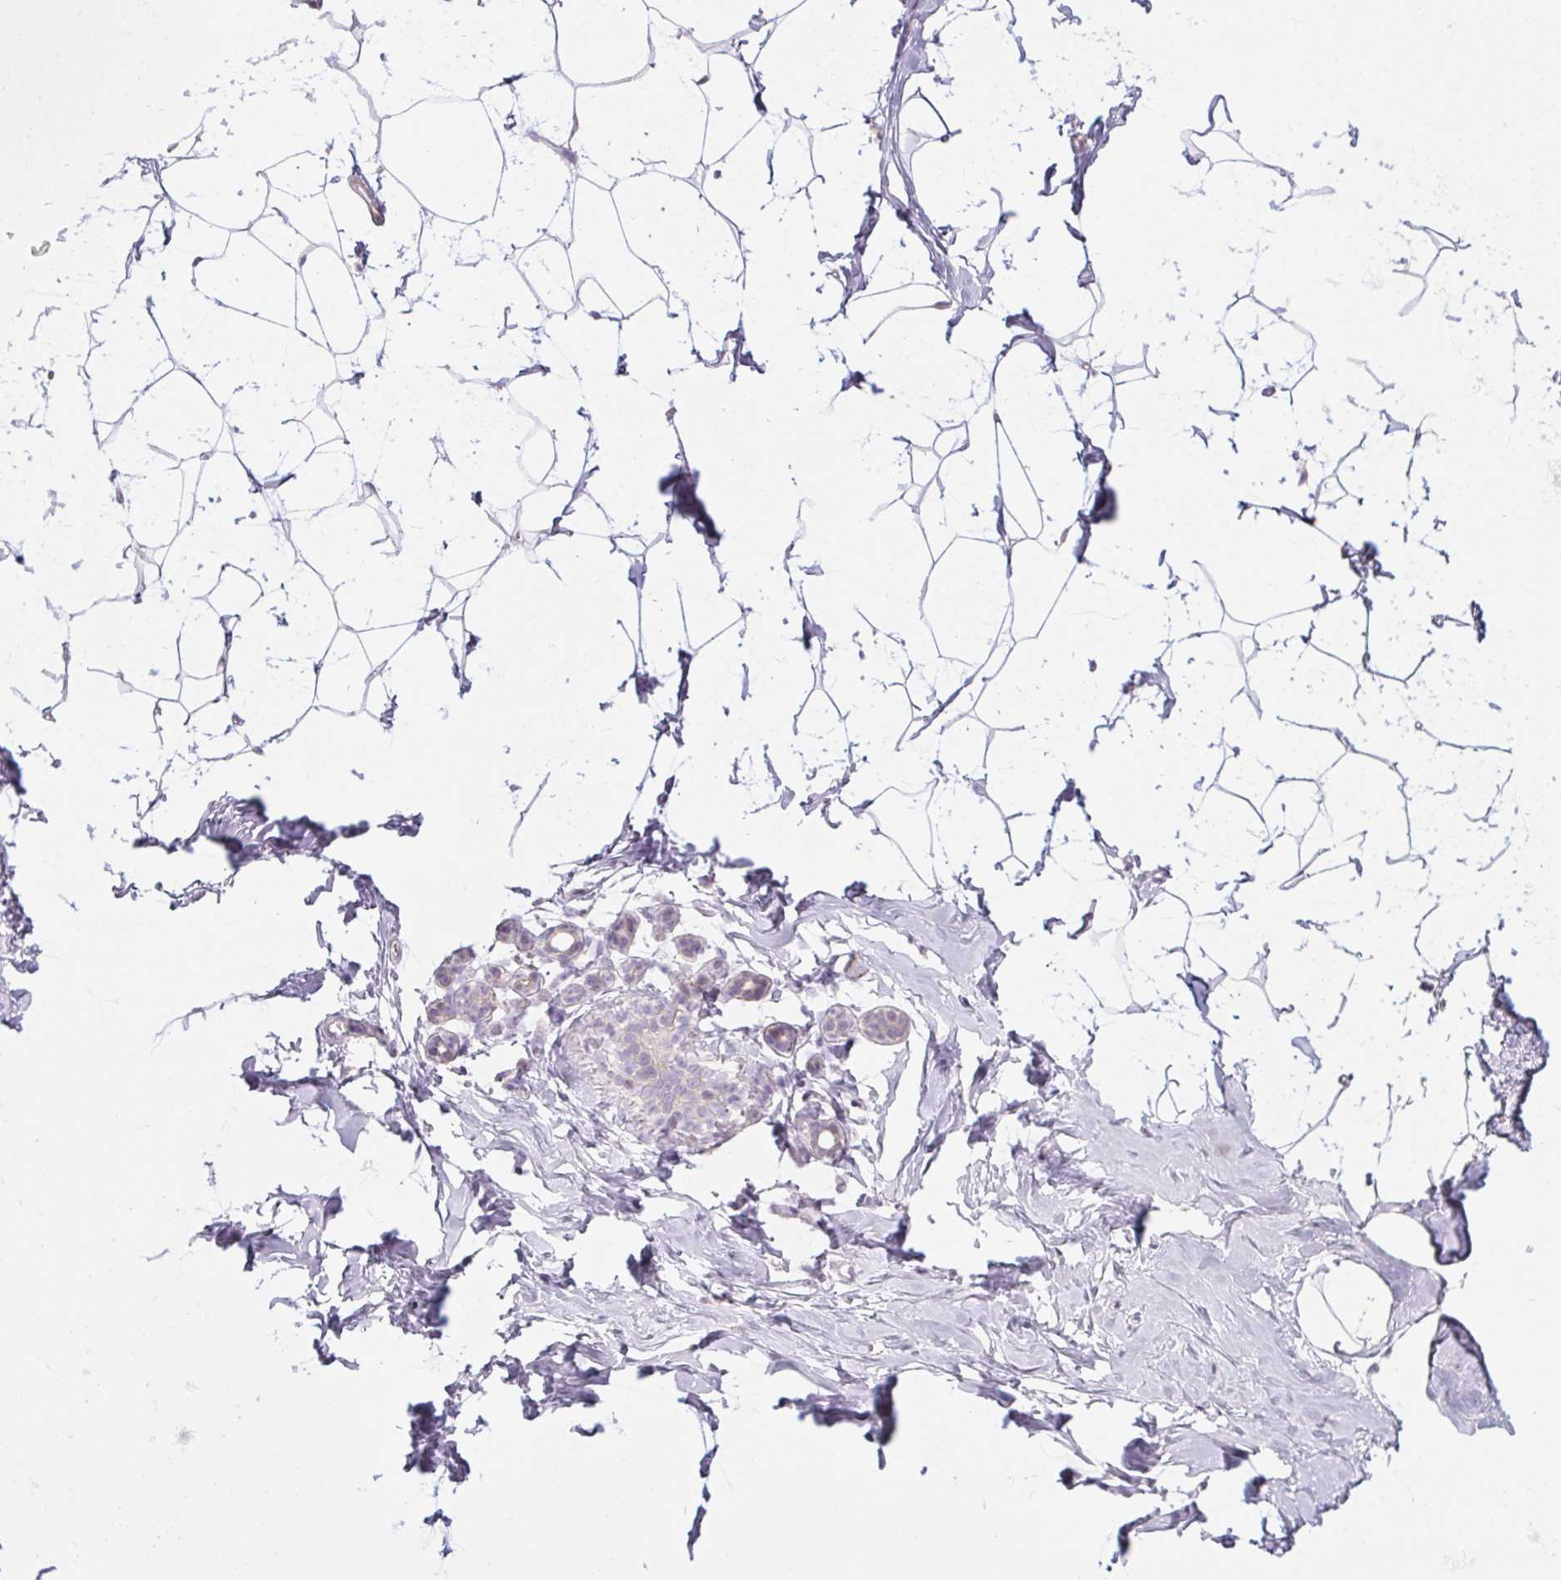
{"staining": {"intensity": "negative", "quantity": "none", "location": "none"}, "tissue": "breast", "cell_type": "Adipocytes", "image_type": "normal", "snomed": [{"axis": "morphology", "description": "Normal tissue, NOS"}, {"axis": "topography", "description": "Breast"}], "caption": "Immunohistochemistry image of unremarkable human breast stained for a protein (brown), which shows no expression in adipocytes. Nuclei are stained in blue.", "gene": "CTCFL", "patient": {"sex": "female", "age": 32}}